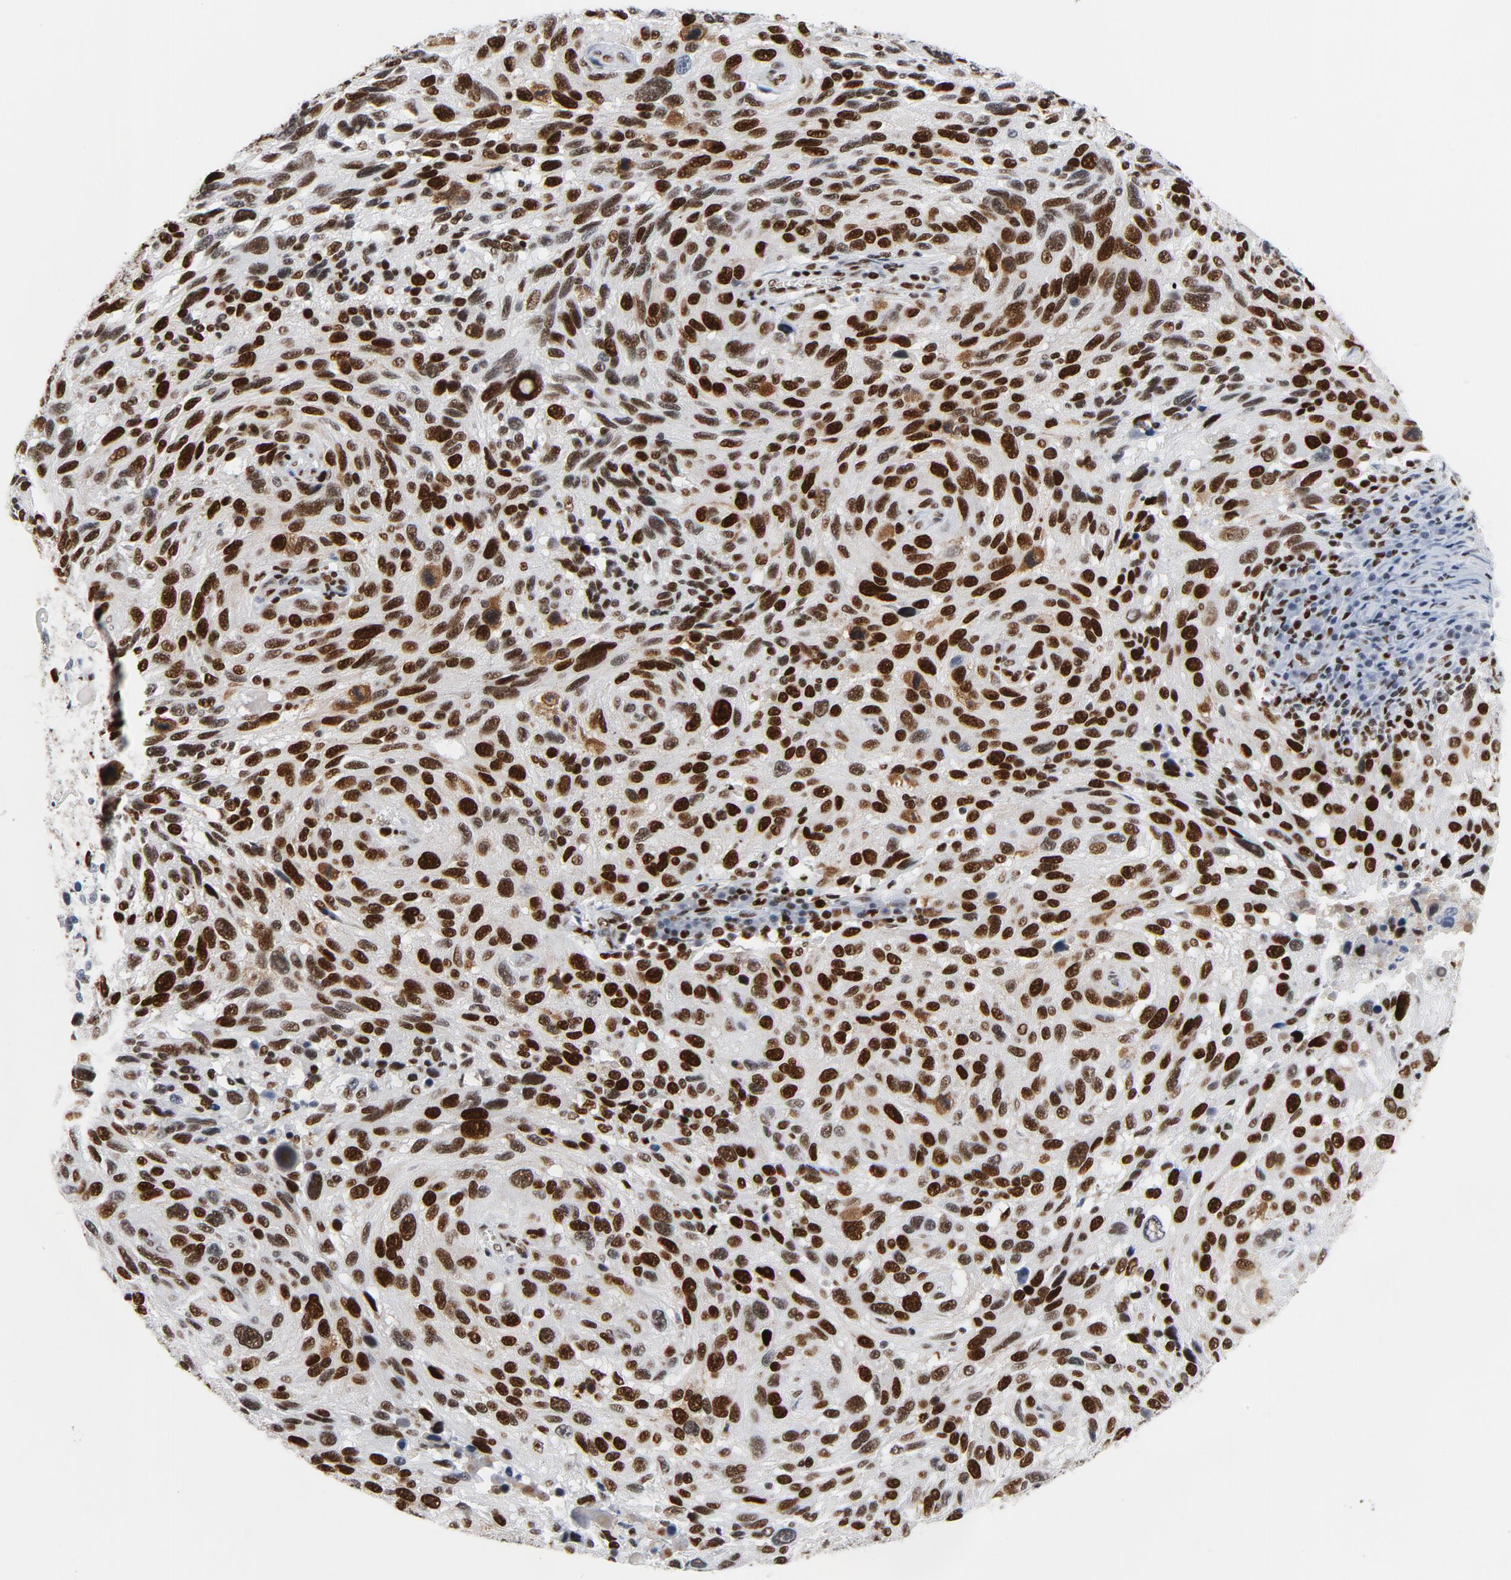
{"staining": {"intensity": "strong", "quantity": ">75%", "location": "nuclear"}, "tissue": "melanoma", "cell_type": "Tumor cells", "image_type": "cancer", "snomed": [{"axis": "morphology", "description": "Malignant melanoma, NOS"}, {"axis": "topography", "description": "Skin"}], "caption": "Protein expression analysis of human melanoma reveals strong nuclear positivity in approximately >75% of tumor cells. (IHC, brightfield microscopy, high magnification).", "gene": "POLD1", "patient": {"sex": "male", "age": 53}}